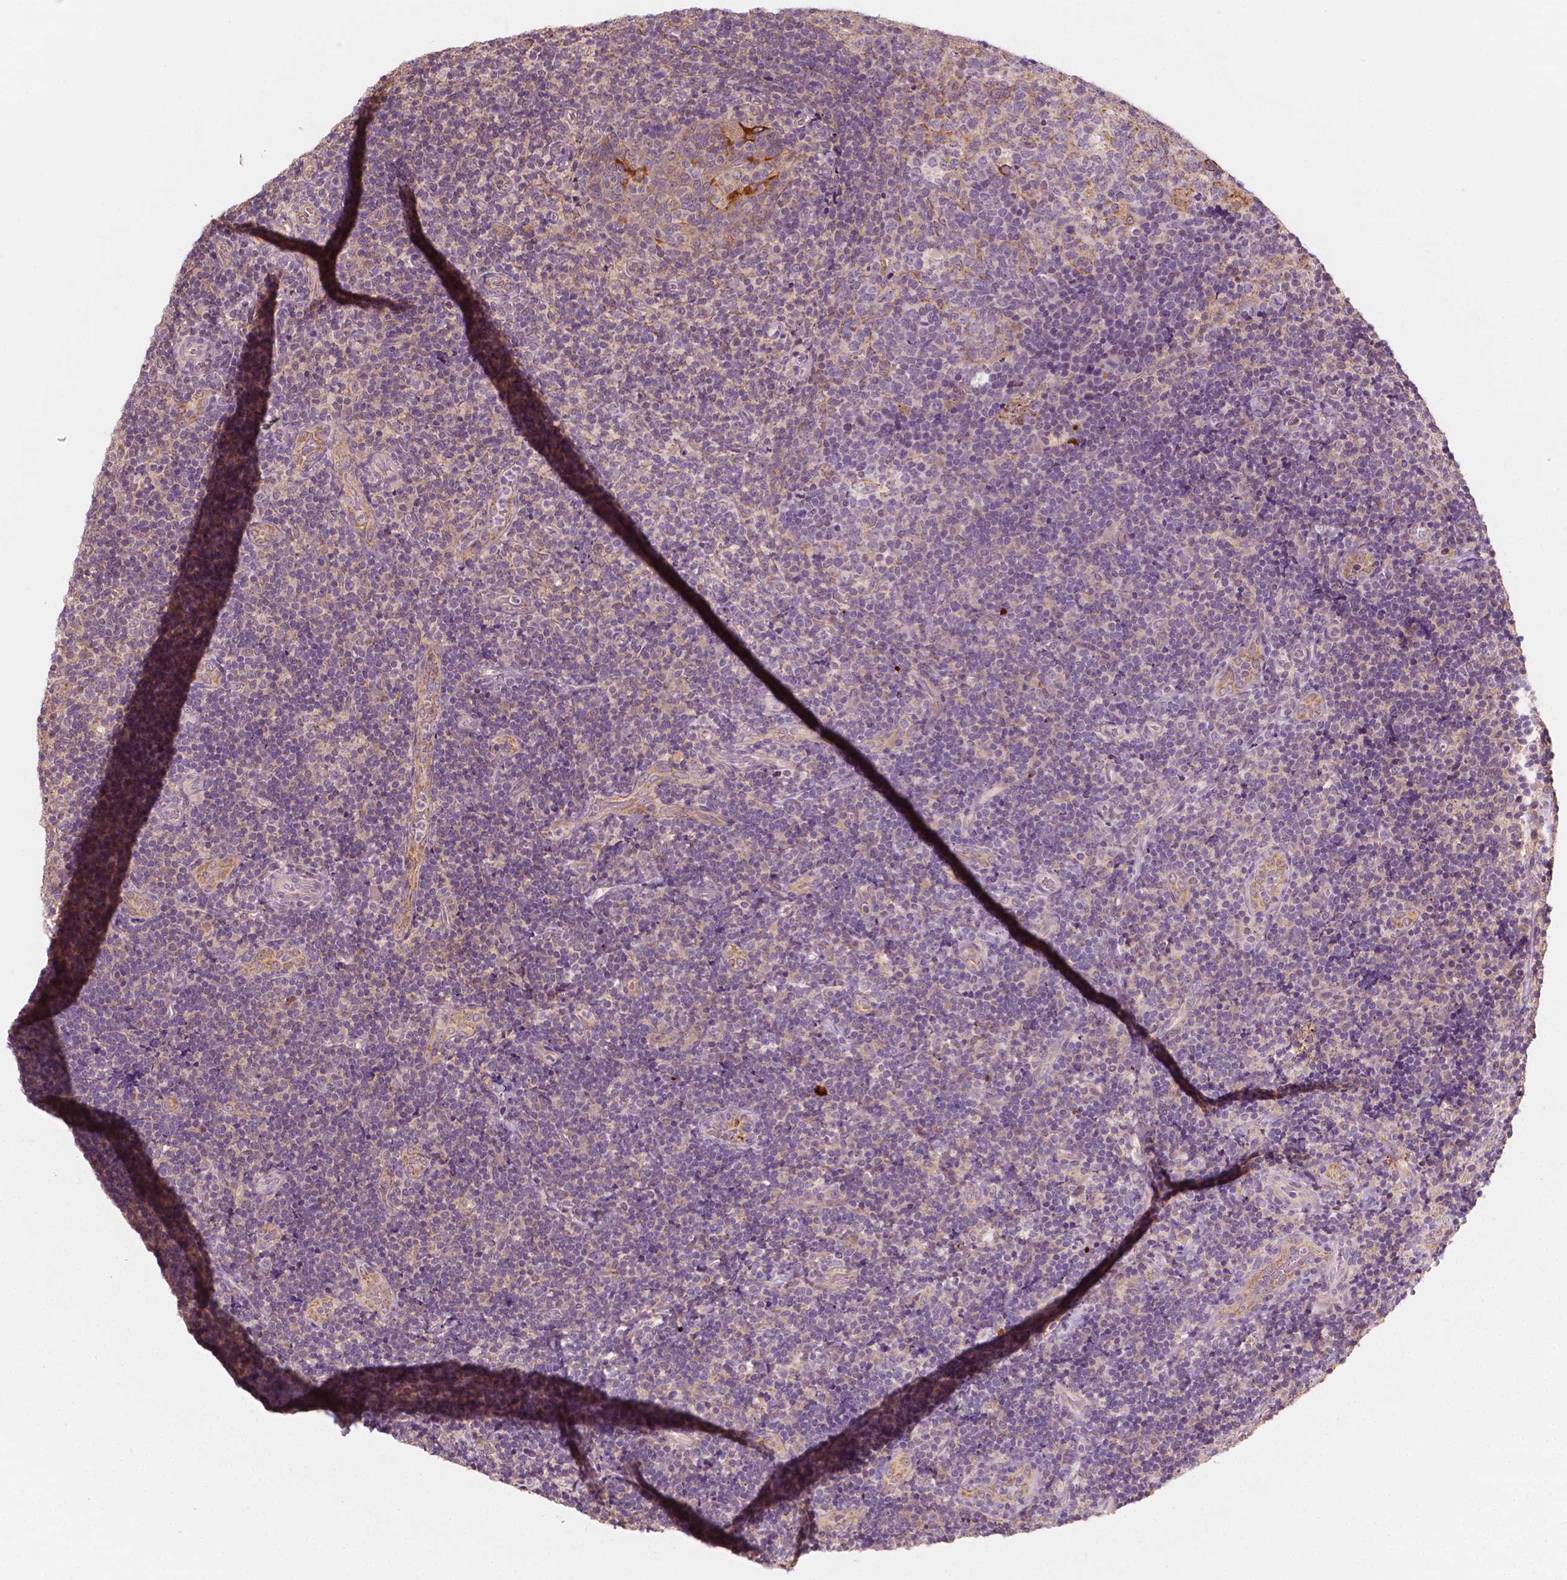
{"staining": {"intensity": "weak", "quantity": "<25%", "location": "cytoplasmic/membranous"}, "tissue": "tonsil", "cell_type": "Germinal center cells", "image_type": "normal", "snomed": [{"axis": "morphology", "description": "Normal tissue, NOS"}, {"axis": "topography", "description": "Tonsil"}], "caption": "Germinal center cells show no significant protein positivity in normal tonsil. (DAB (3,3'-diaminobenzidine) immunohistochemistry (IHC) with hematoxylin counter stain).", "gene": "SHPK", "patient": {"sex": "male", "age": 17}}